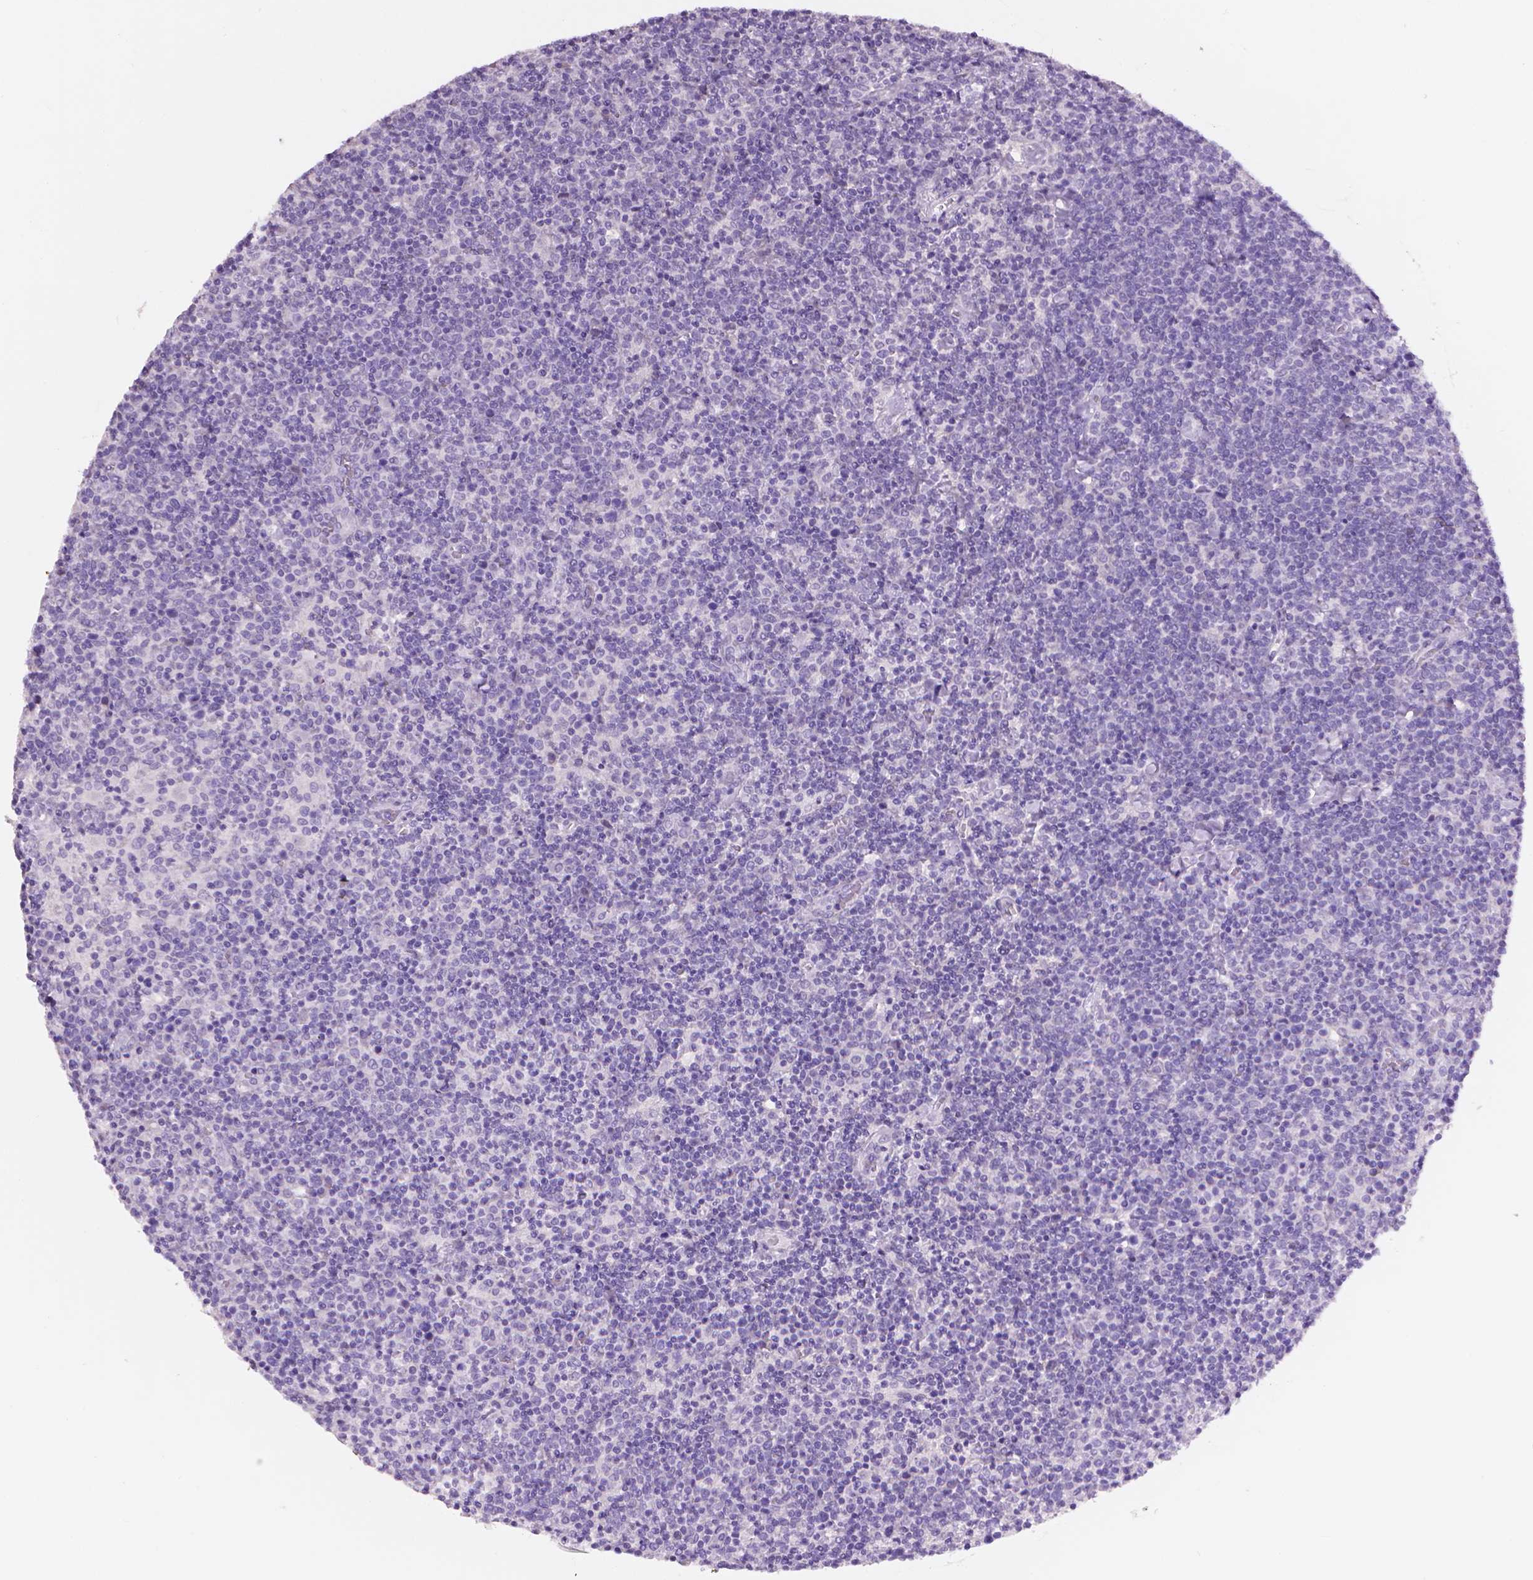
{"staining": {"intensity": "negative", "quantity": "none", "location": "none"}, "tissue": "lymphoma", "cell_type": "Tumor cells", "image_type": "cancer", "snomed": [{"axis": "morphology", "description": "Malignant lymphoma, non-Hodgkin's type, High grade"}, {"axis": "topography", "description": "Lymph node"}], "caption": "Tumor cells show no significant staining in lymphoma.", "gene": "TNNI2", "patient": {"sex": "male", "age": 61}}